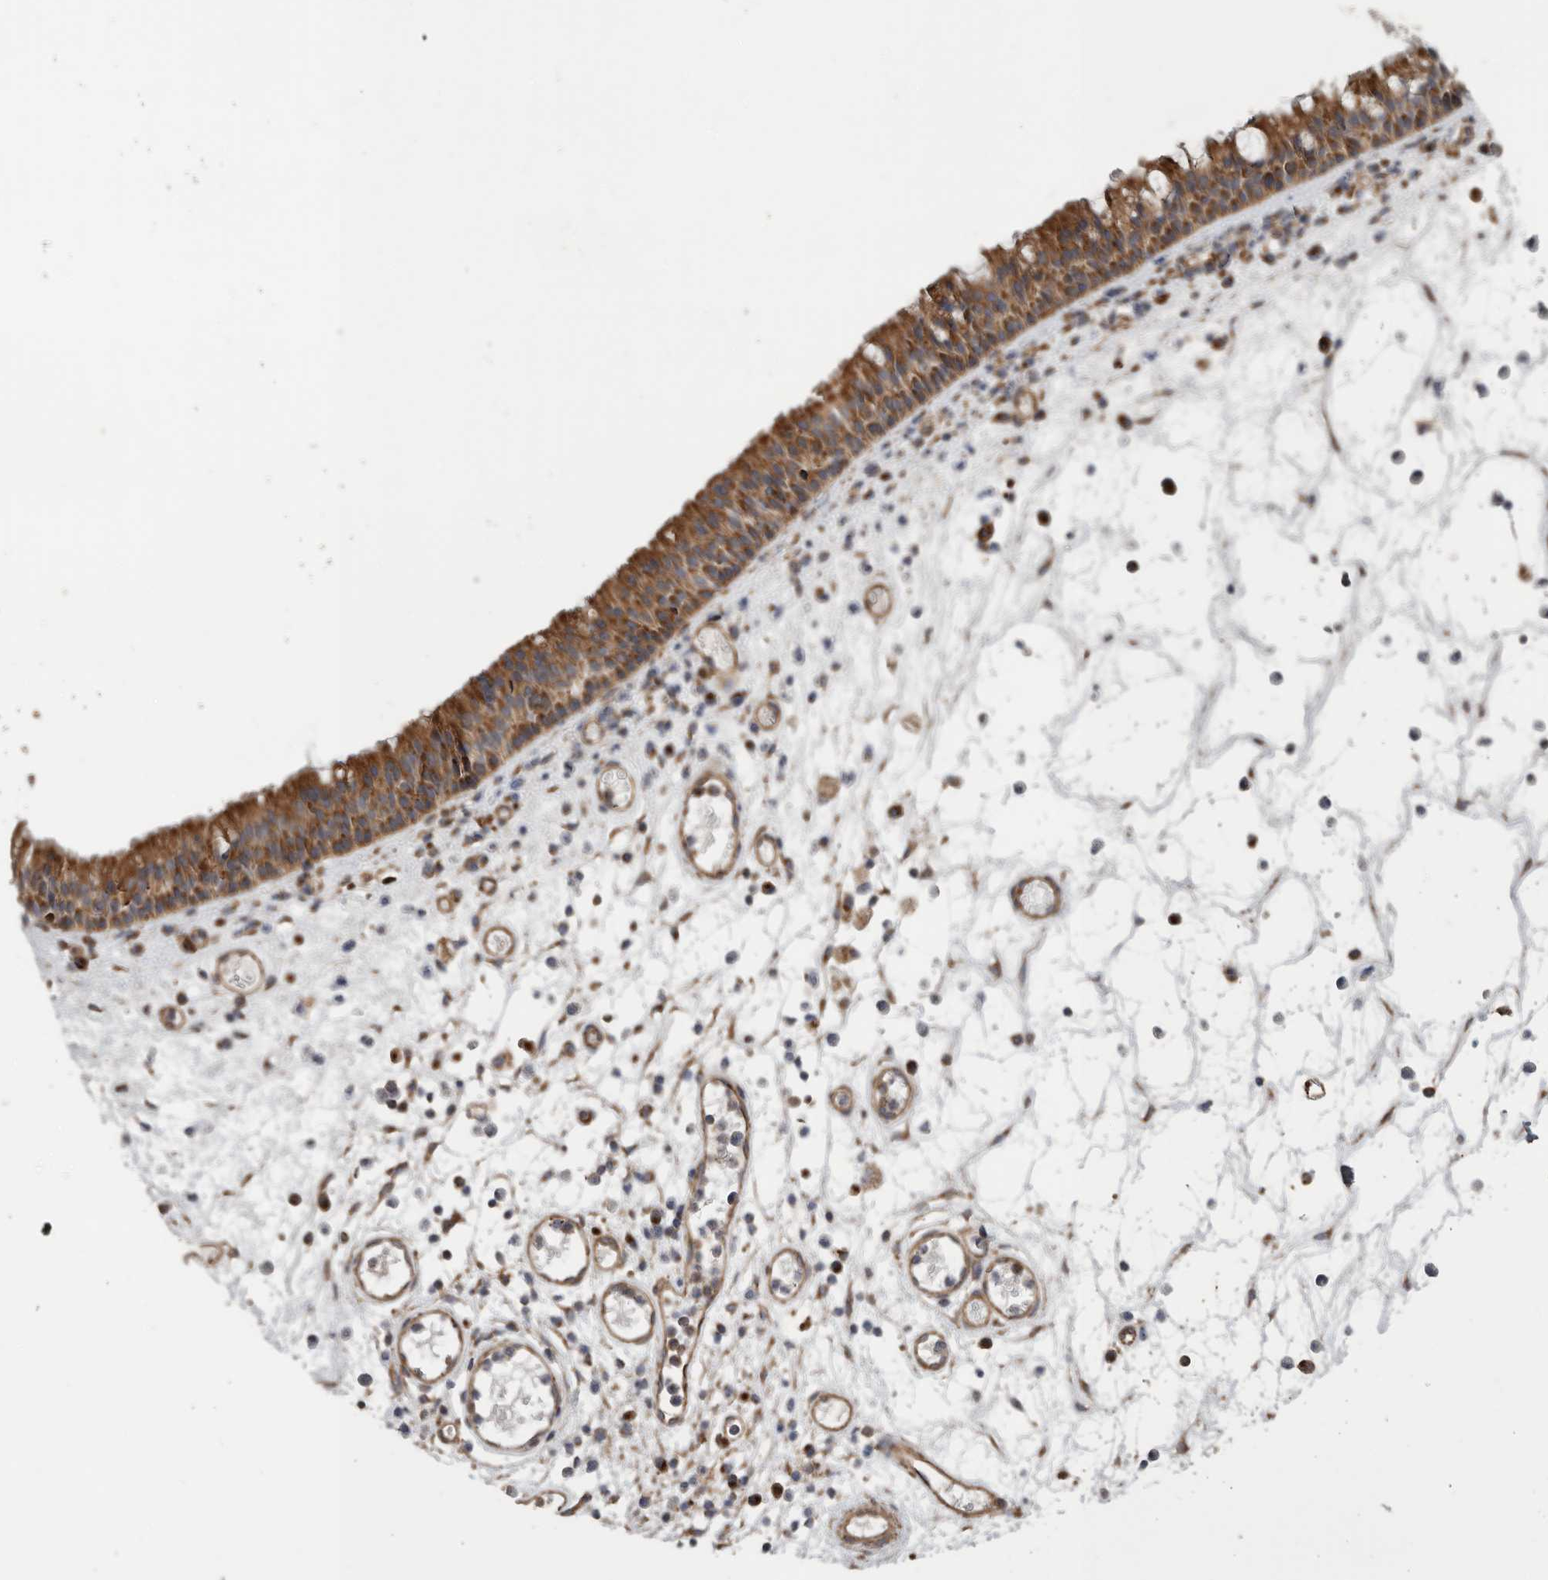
{"staining": {"intensity": "moderate", "quantity": ">75%", "location": "cytoplasmic/membranous"}, "tissue": "nasopharynx", "cell_type": "Respiratory epithelial cells", "image_type": "normal", "snomed": [{"axis": "morphology", "description": "Normal tissue, NOS"}, {"axis": "morphology", "description": "Inflammation, NOS"}, {"axis": "morphology", "description": "Malignant melanoma, Metastatic site"}, {"axis": "topography", "description": "Nasopharynx"}], "caption": "A medium amount of moderate cytoplasmic/membranous staining is appreciated in approximately >75% of respiratory epithelial cells in unremarkable nasopharynx.", "gene": "PODXL2", "patient": {"sex": "male", "age": 70}}